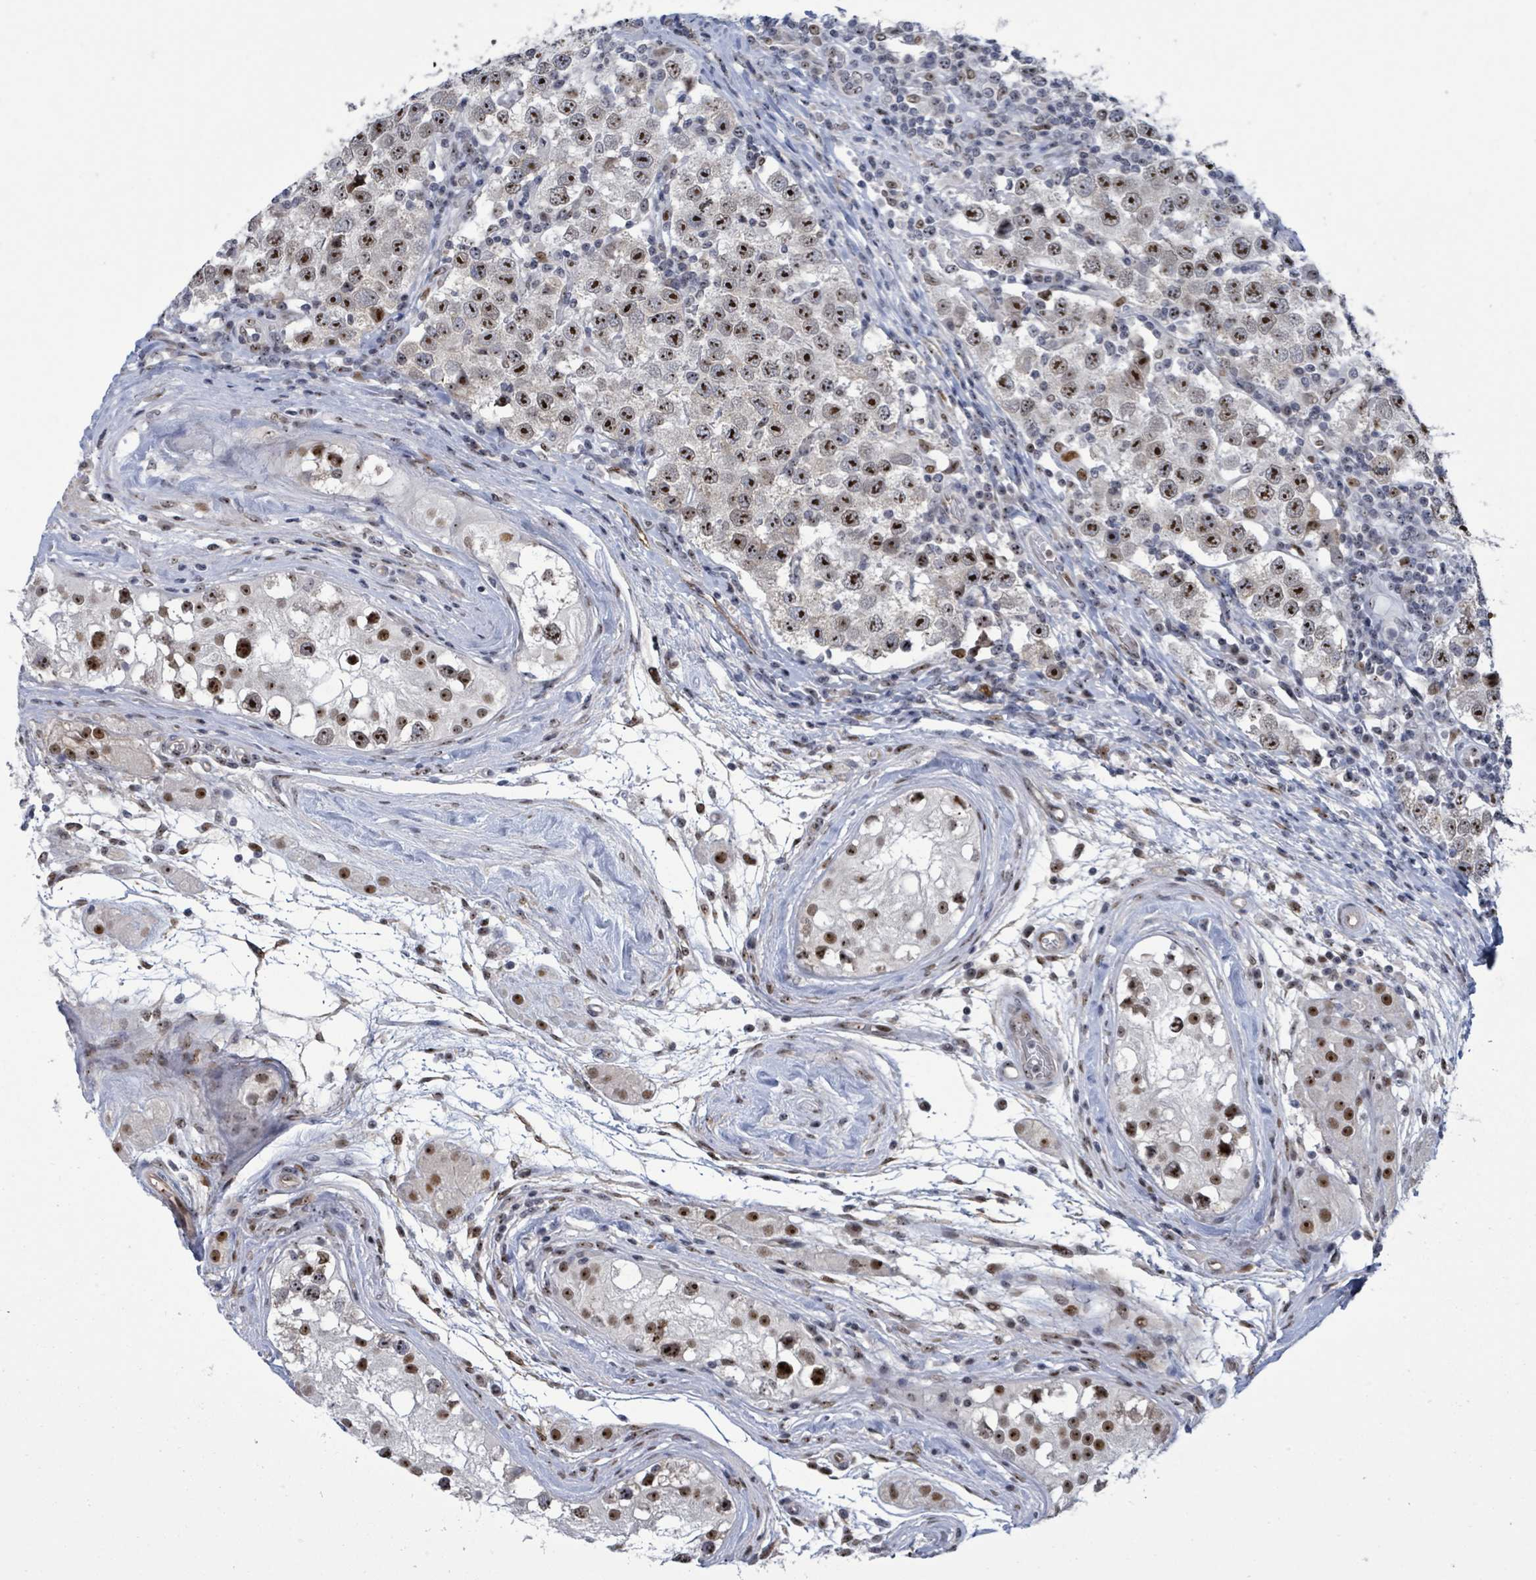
{"staining": {"intensity": "strong", "quantity": "25%-75%", "location": "nuclear"}, "tissue": "testis cancer", "cell_type": "Tumor cells", "image_type": "cancer", "snomed": [{"axis": "morphology", "description": "Seminoma, NOS"}, {"axis": "topography", "description": "Testis"}], "caption": "Seminoma (testis) tissue shows strong nuclear positivity in about 25%-75% of tumor cells, visualized by immunohistochemistry.", "gene": "RRN3", "patient": {"sex": "male", "age": 34}}